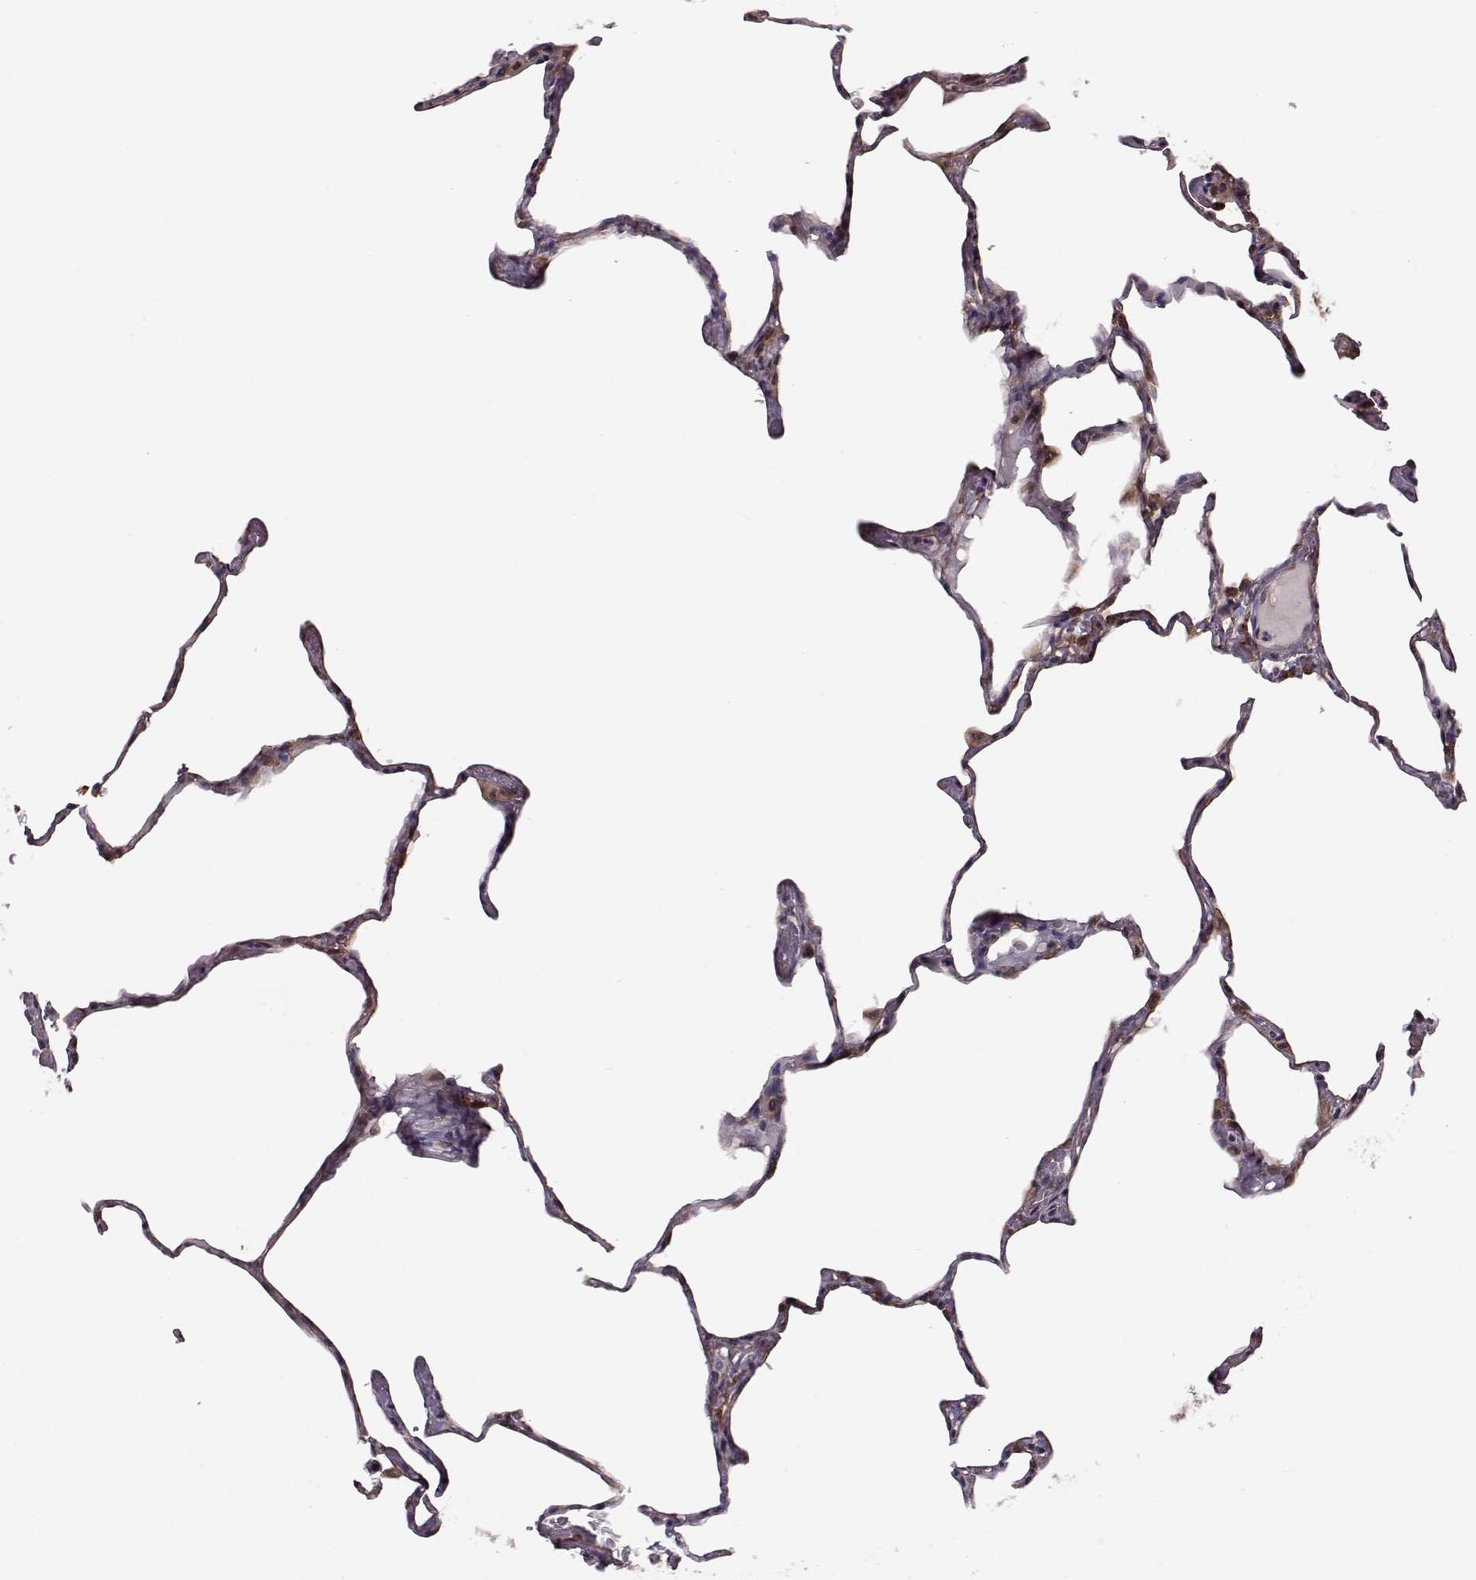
{"staining": {"intensity": "negative", "quantity": "none", "location": "none"}, "tissue": "lung", "cell_type": "Alveolar cells", "image_type": "normal", "snomed": [{"axis": "morphology", "description": "Normal tissue, NOS"}, {"axis": "topography", "description": "Lung"}], "caption": "Immunohistochemistry (IHC) photomicrograph of unremarkable human lung stained for a protein (brown), which exhibits no positivity in alveolar cells.", "gene": "MTR", "patient": {"sex": "male", "age": 65}}